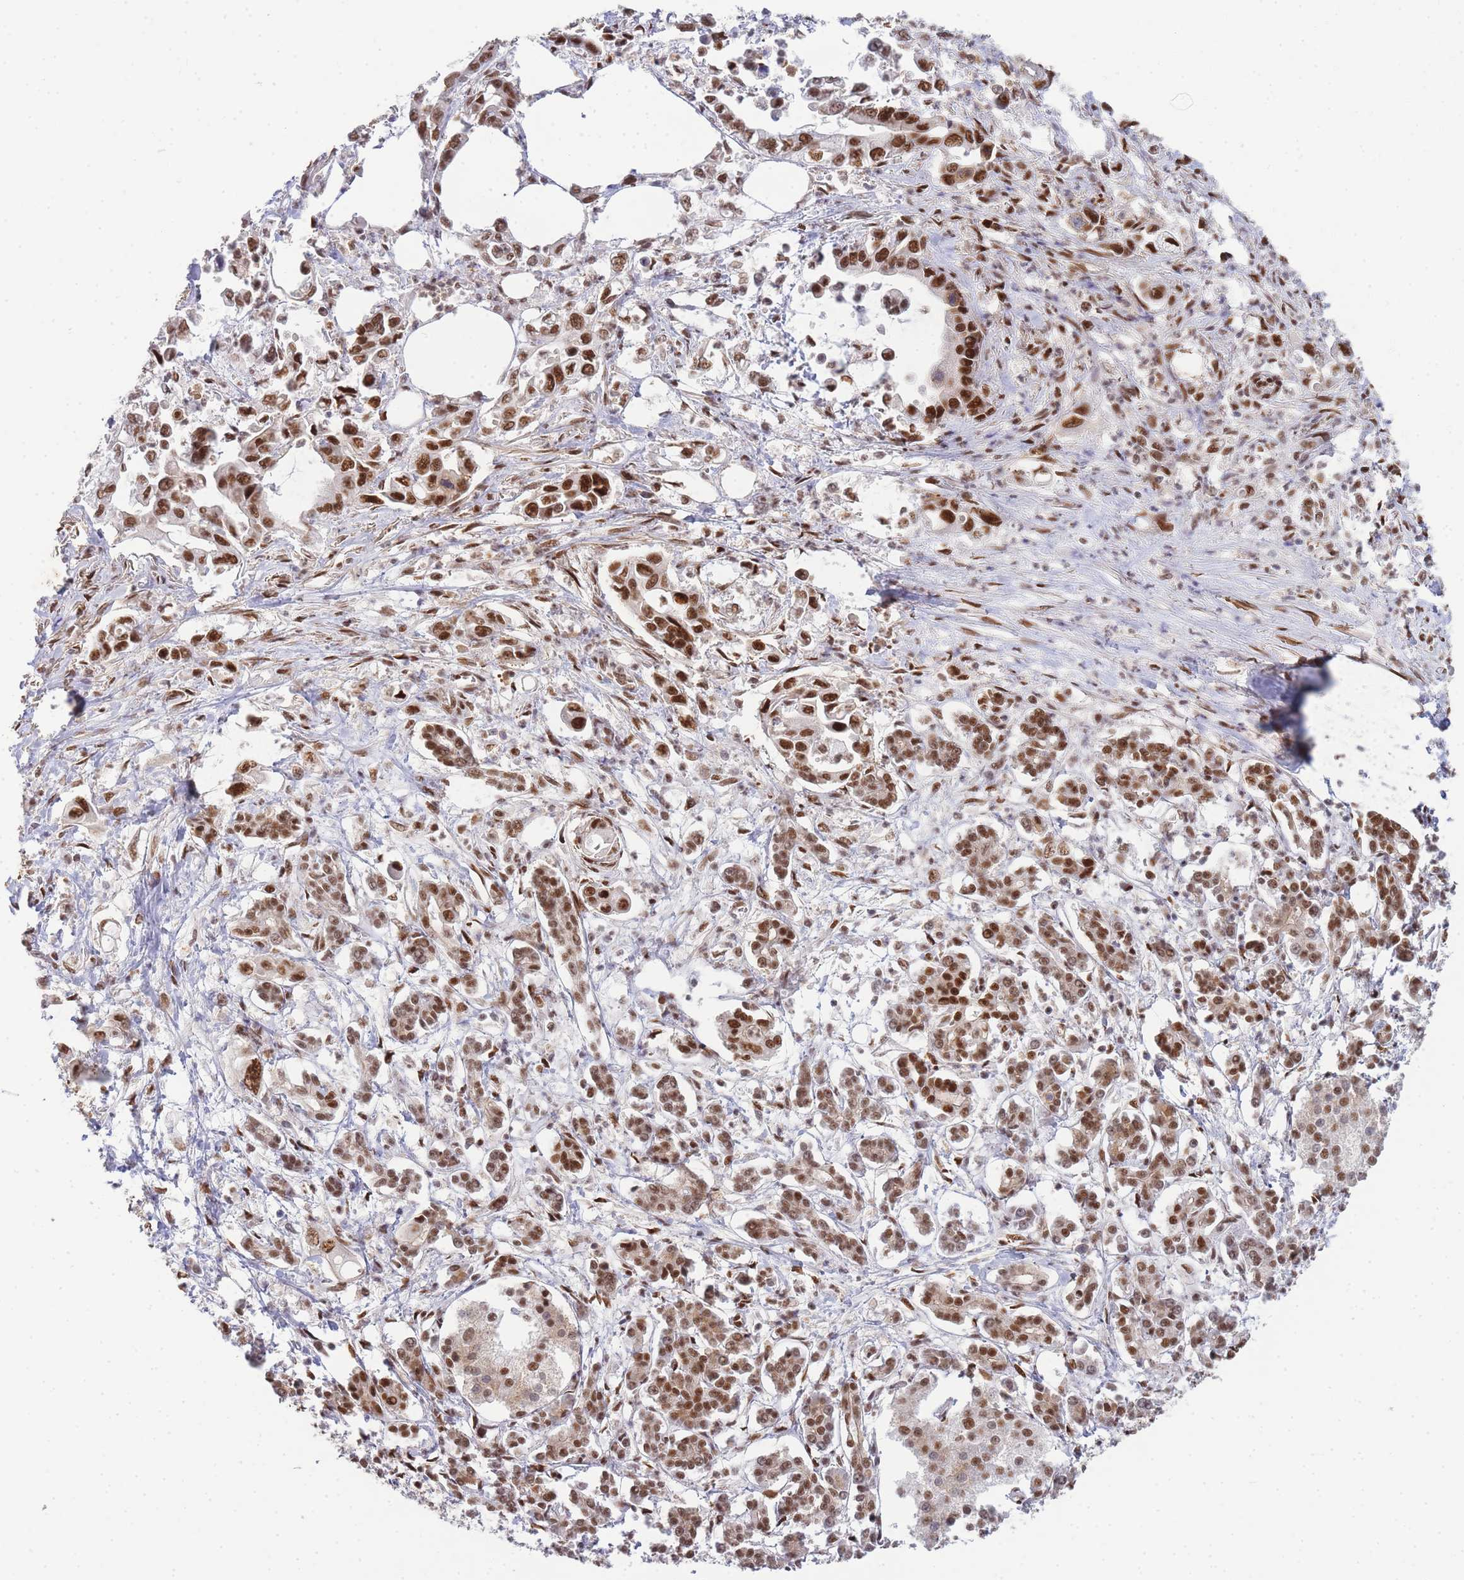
{"staining": {"intensity": "strong", "quantity": ">75%", "location": "nuclear"}, "tissue": "pancreatic cancer", "cell_type": "Tumor cells", "image_type": "cancer", "snomed": [{"axis": "morphology", "description": "Adenocarcinoma, NOS"}, {"axis": "topography", "description": "Pancreas"}], "caption": "High-magnification brightfield microscopy of pancreatic cancer stained with DAB (brown) and counterstained with hematoxylin (blue). tumor cells exhibit strong nuclear staining is appreciated in approximately>75% of cells. Using DAB (3,3'-diaminobenzidine) (brown) and hematoxylin (blue) stains, captured at high magnification using brightfield microscopy.", "gene": "PRKDC", "patient": {"sex": "male", "age": 61}}